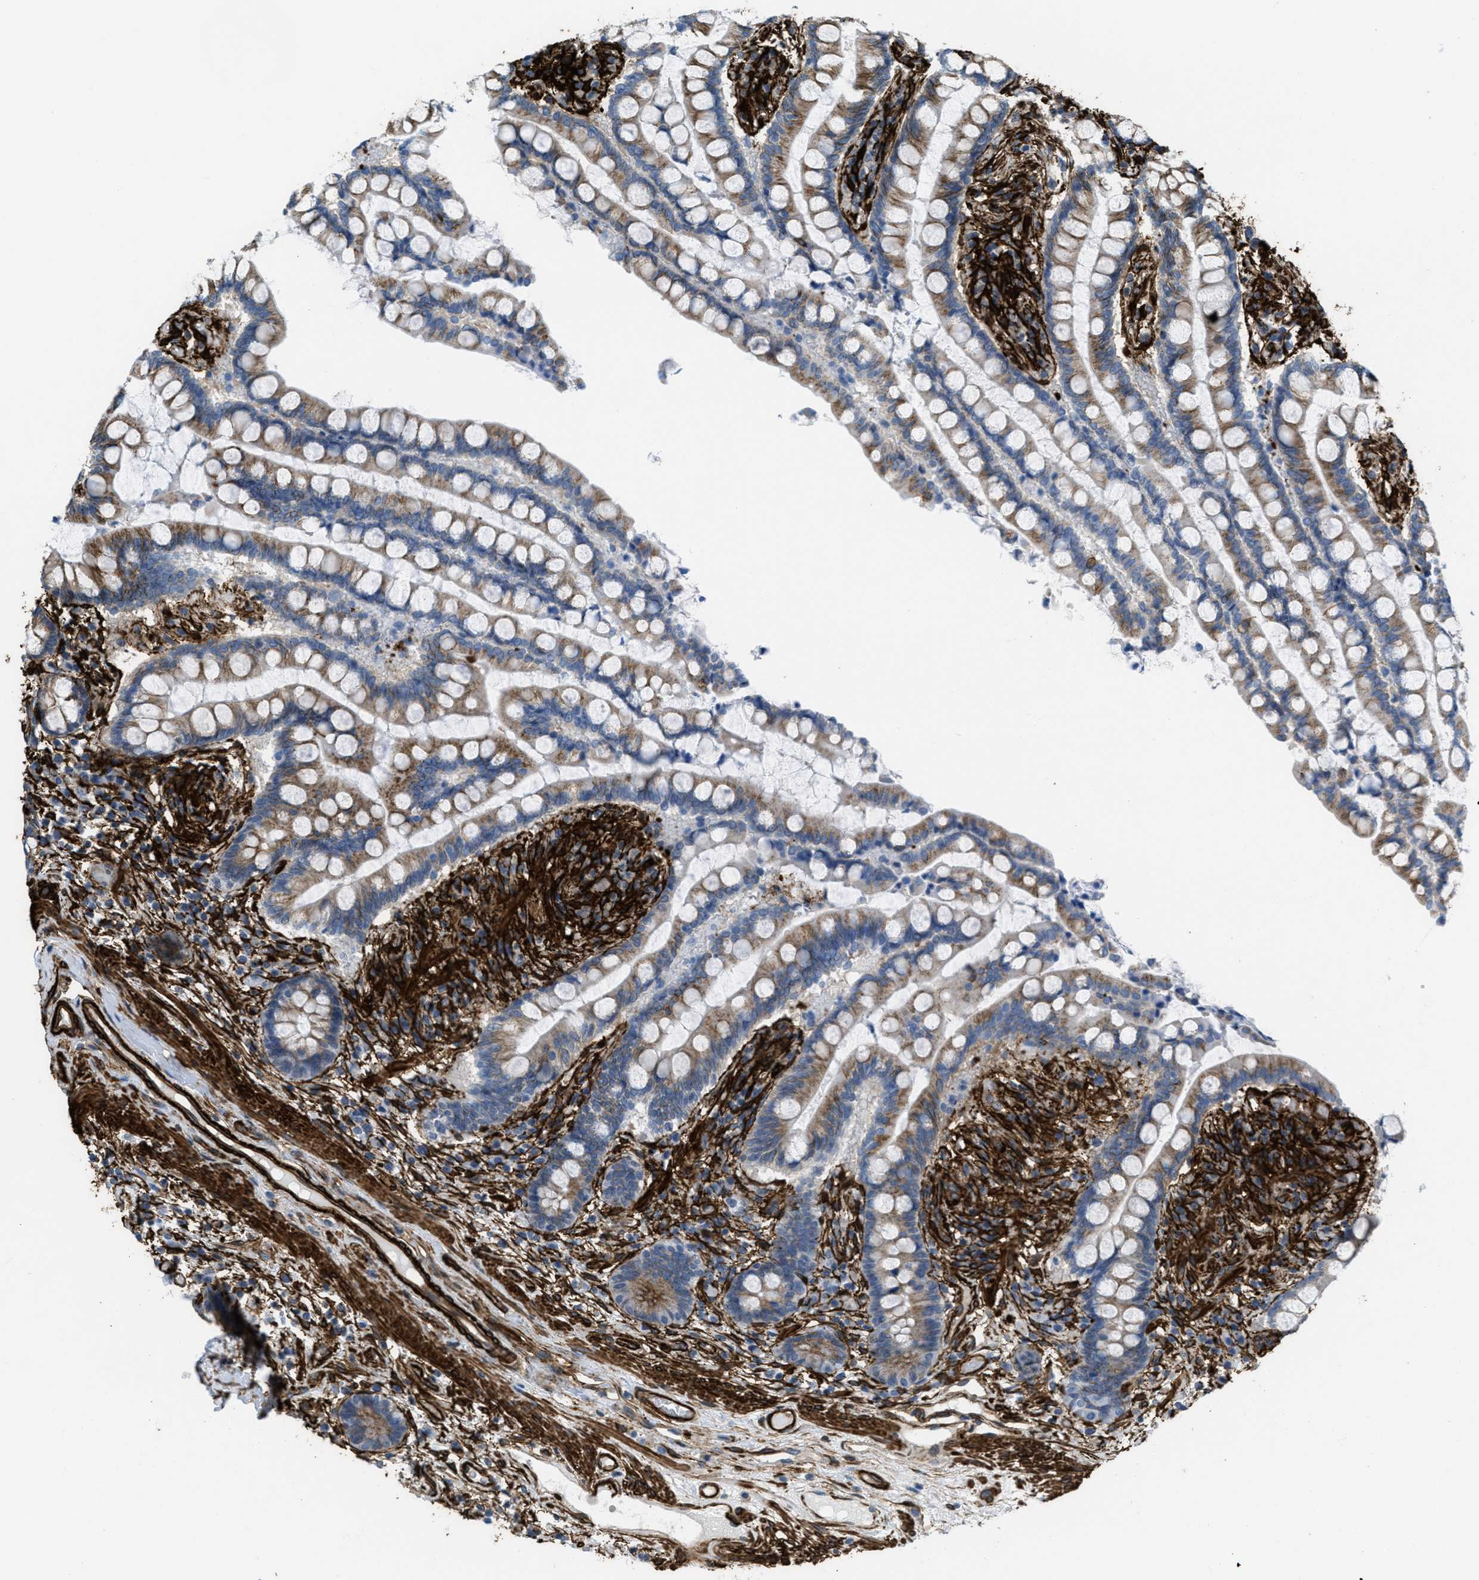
{"staining": {"intensity": "strong", "quantity": ">75%", "location": "cytoplasmic/membranous"}, "tissue": "colon", "cell_type": "Endothelial cells", "image_type": "normal", "snomed": [{"axis": "morphology", "description": "Normal tissue, NOS"}, {"axis": "topography", "description": "Colon"}], "caption": "The immunohistochemical stain shows strong cytoplasmic/membranous positivity in endothelial cells of normal colon. (DAB (3,3'-diaminobenzidine) = brown stain, brightfield microscopy at high magnification).", "gene": "CALD1", "patient": {"sex": "male", "age": 73}}